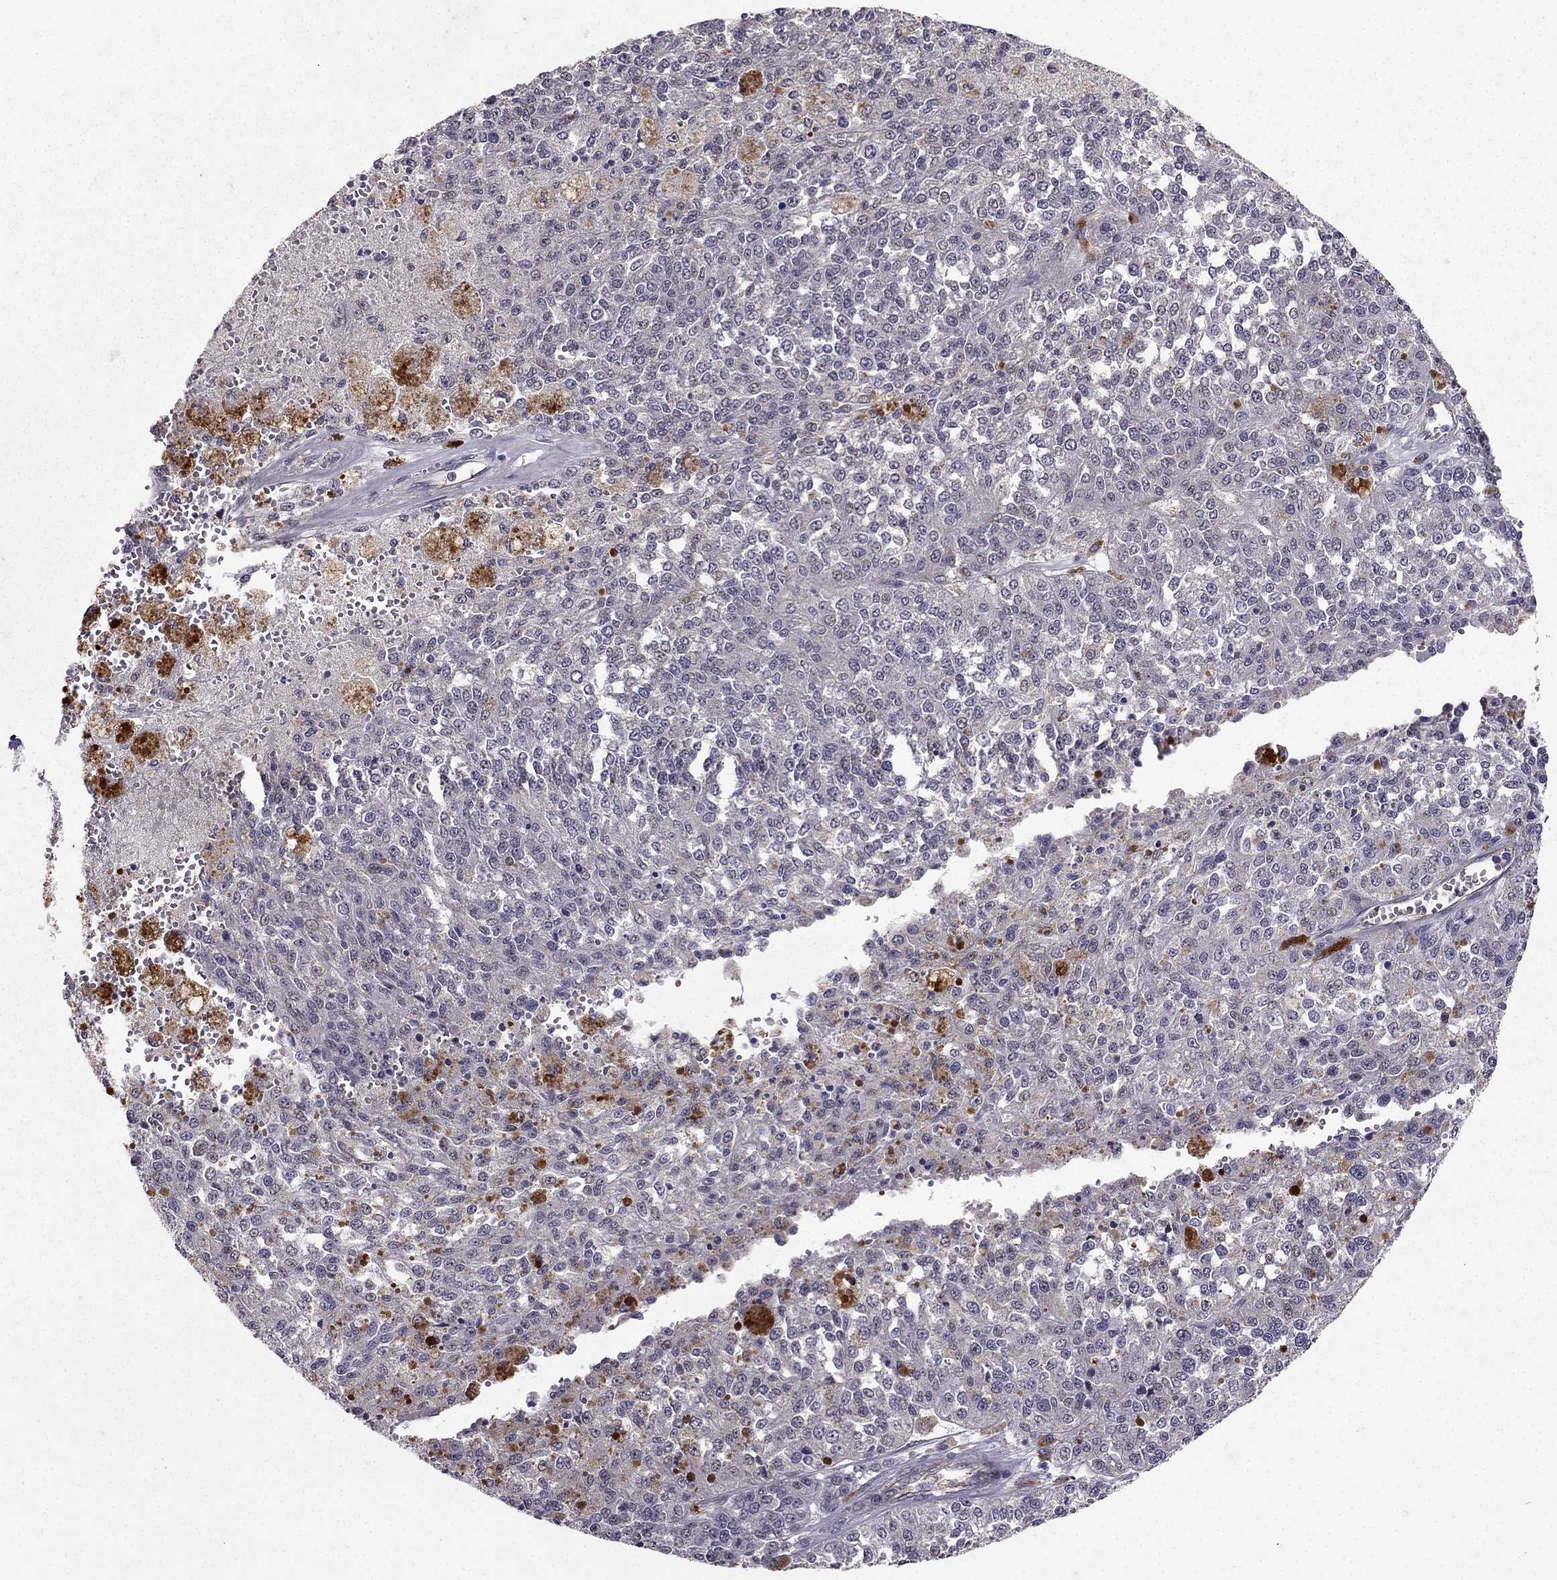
{"staining": {"intensity": "negative", "quantity": "none", "location": "none"}, "tissue": "melanoma", "cell_type": "Tumor cells", "image_type": "cancer", "snomed": [{"axis": "morphology", "description": "Malignant melanoma, Metastatic site"}, {"axis": "topography", "description": "Lymph node"}], "caption": "Tumor cells are negative for protein expression in human melanoma.", "gene": "RASIP1", "patient": {"sex": "female", "age": 64}}